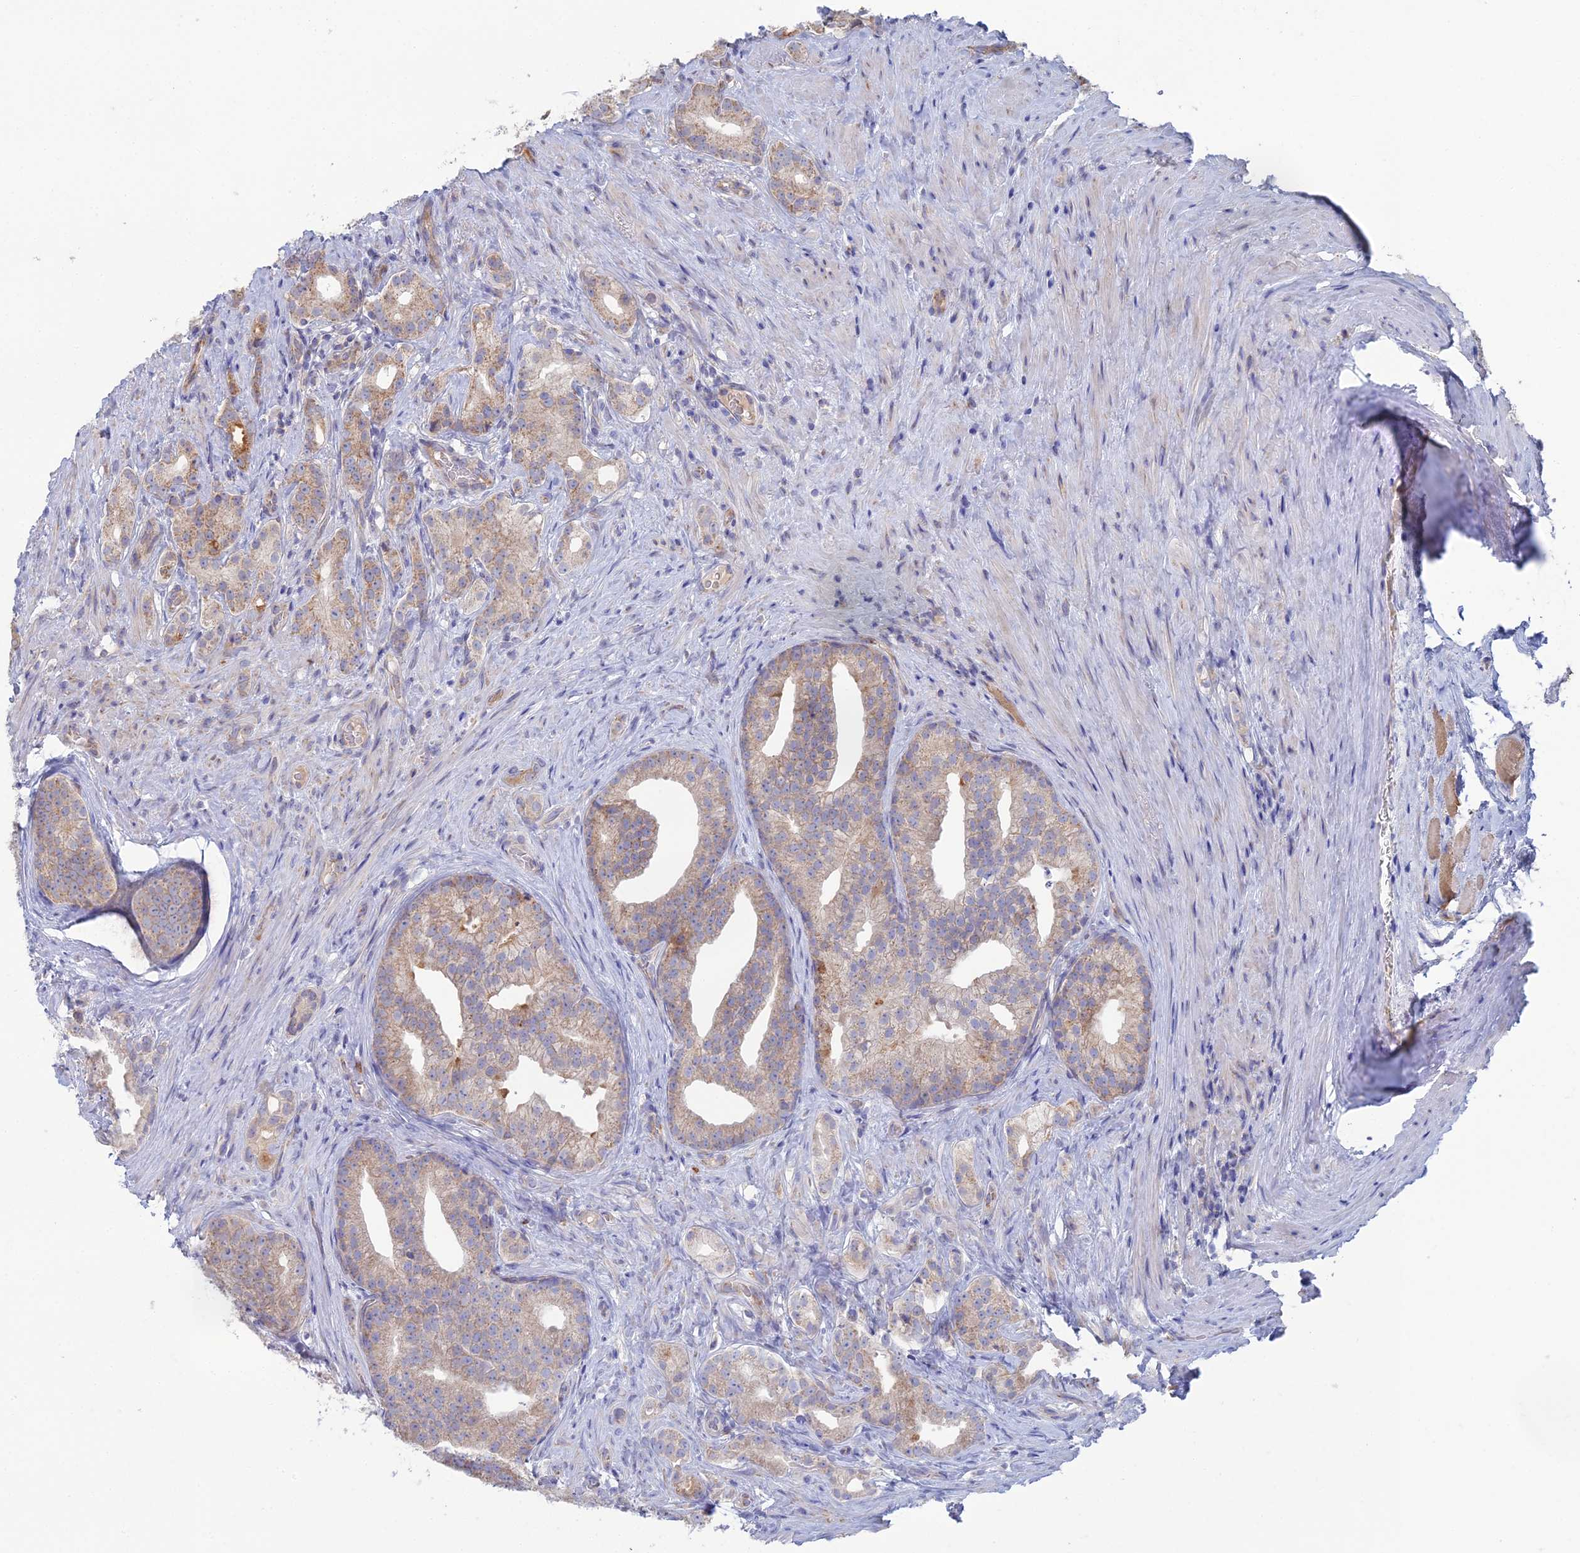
{"staining": {"intensity": "moderate", "quantity": "<25%", "location": "cytoplasmic/membranous"}, "tissue": "prostate cancer", "cell_type": "Tumor cells", "image_type": "cancer", "snomed": [{"axis": "morphology", "description": "Adenocarcinoma, Low grade"}, {"axis": "topography", "description": "Prostate"}], "caption": "This is an image of immunohistochemistry (IHC) staining of prostate adenocarcinoma (low-grade), which shows moderate positivity in the cytoplasmic/membranous of tumor cells.", "gene": "ARL16", "patient": {"sex": "male", "age": 71}}